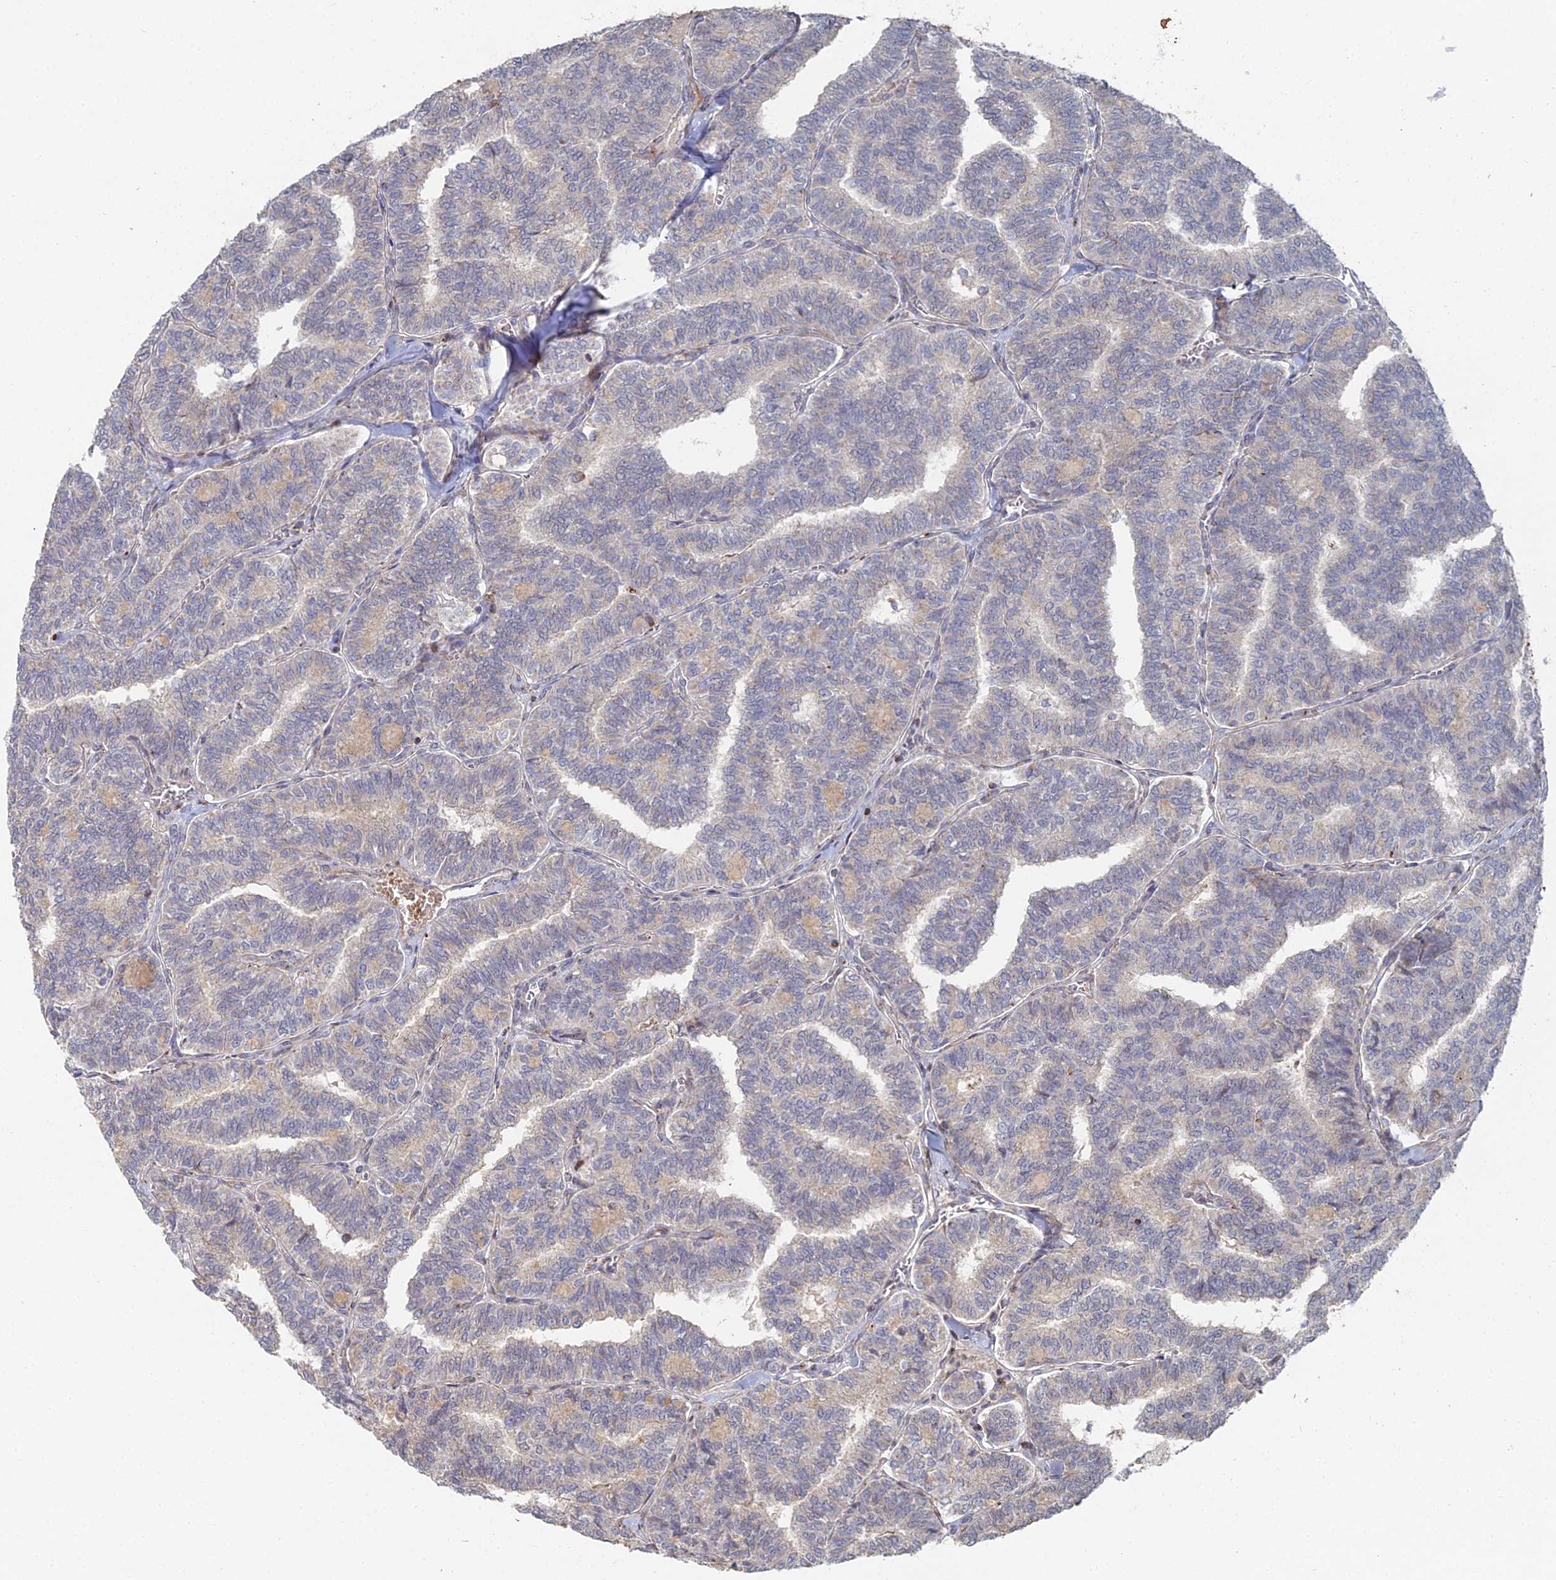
{"staining": {"intensity": "negative", "quantity": "none", "location": "none"}, "tissue": "thyroid cancer", "cell_type": "Tumor cells", "image_type": "cancer", "snomed": [{"axis": "morphology", "description": "Papillary adenocarcinoma, NOS"}, {"axis": "topography", "description": "Thyroid gland"}], "caption": "This is a micrograph of IHC staining of thyroid papillary adenocarcinoma, which shows no expression in tumor cells. (DAB (3,3'-diaminobenzidine) immunohistochemistry with hematoxylin counter stain).", "gene": "SGMS1", "patient": {"sex": "female", "age": 35}}